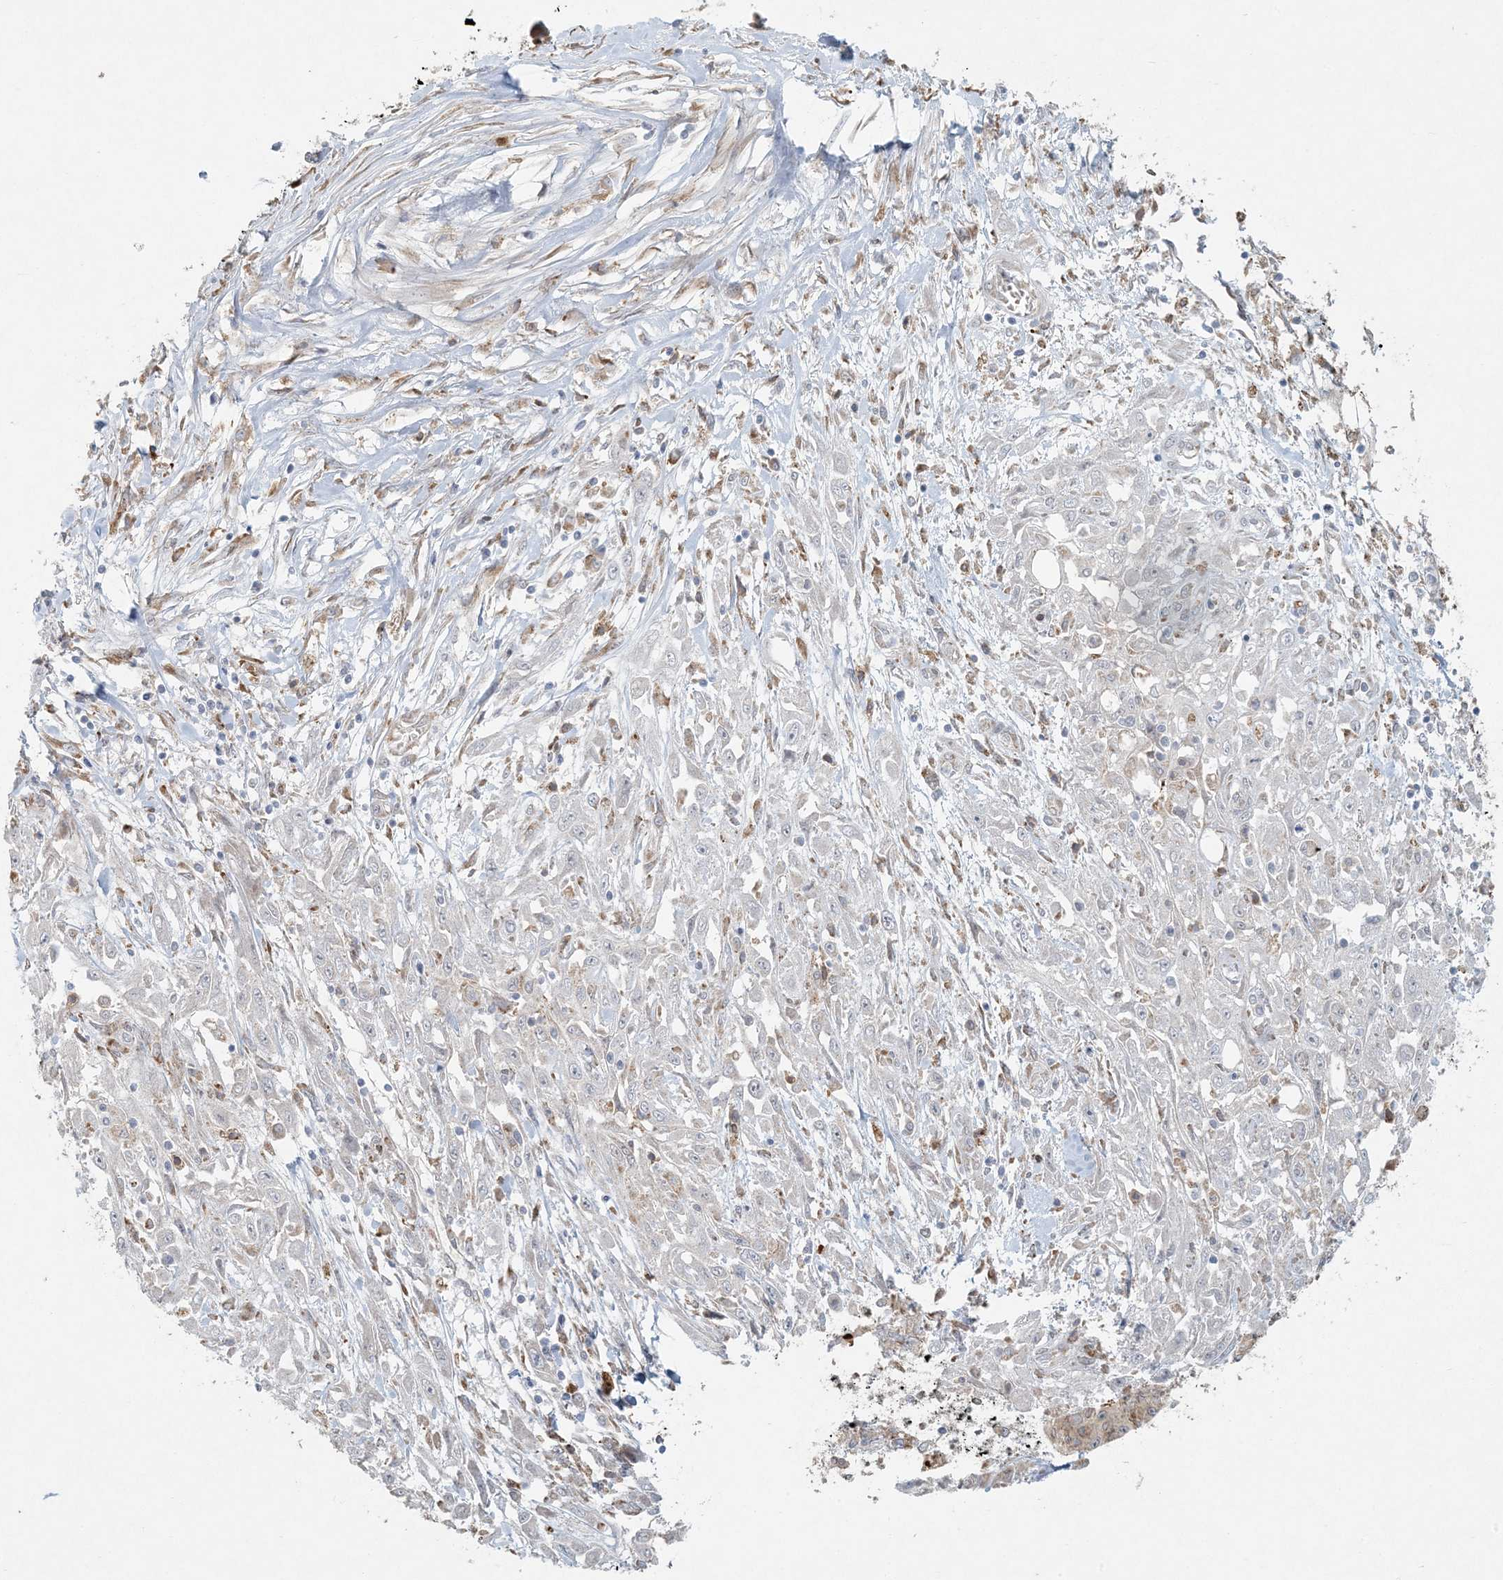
{"staining": {"intensity": "negative", "quantity": "none", "location": "none"}, "tissue": "skin cancer", "cell_type": "Tumor cells", "image_type": "cancer", "snomed": [{"axis": "morphology", "description": "Squamous cell carcinoma, NOS"}, {"axis": "morphology", "description": "Squamous cell carcinoma, metastatic, NOS"}, {"axis": "topography", "description": "Skin"}, {"axis": "topography", "description": "Lymph node"}], "caption": "Tumor cells are negative for protein expression in human skin squamous cell carcinoma.", "gene": "HACL1", "patient": {"sex": "male", "age": 75}}